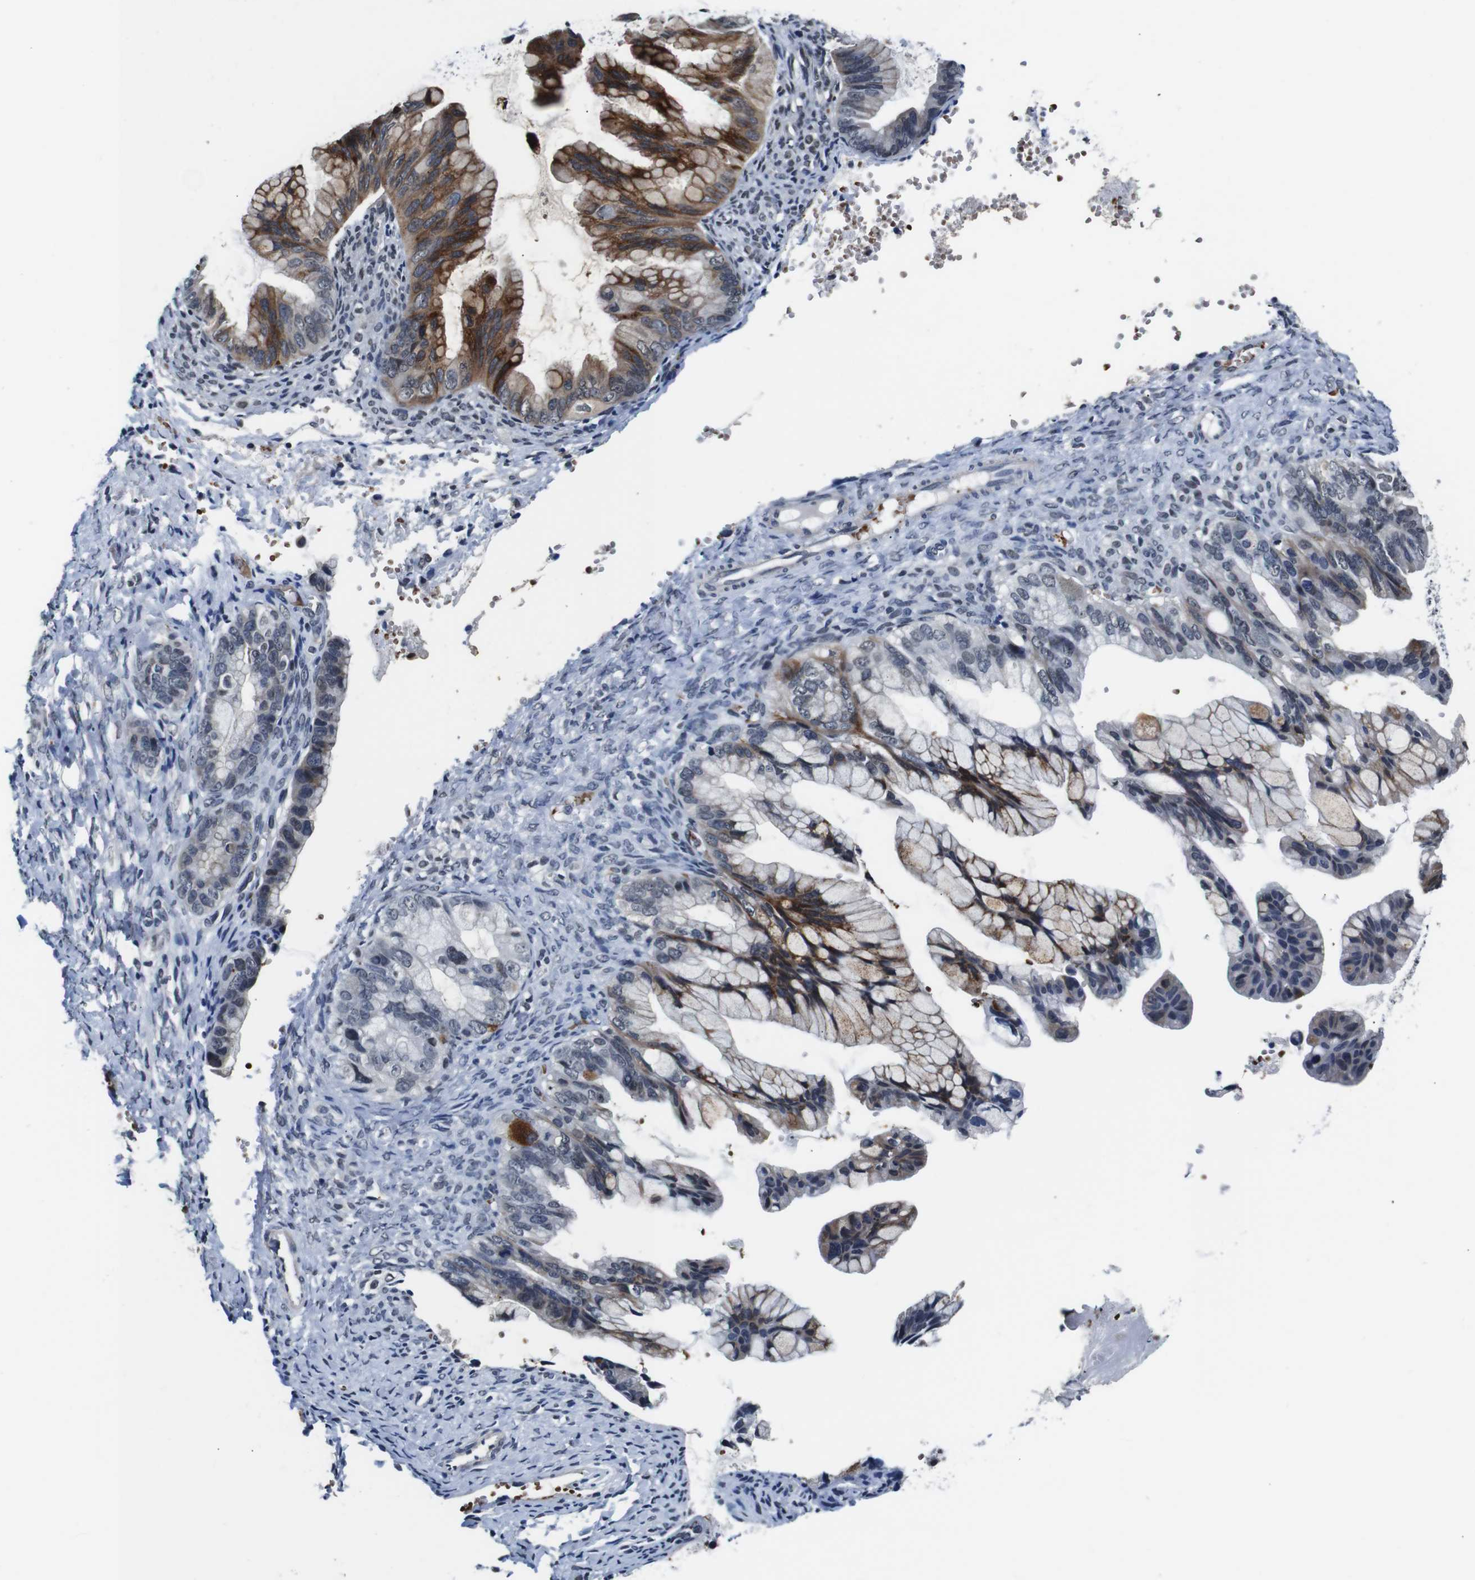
{"staining": {"intensity": "strong", "quantity": "25%-75%", "location": "cytoplasmic/membranous,nuclear"}, "tissue": "ovarian cancer", "cell_type": "Tumor cells", "image_type": "cancer", "snomed": [{"axis": "morphology", "description": "Cystadenocarcinoma, mucinous, NOS"}, {"axis": "topography", "description": "Ovary"}], "caption": "Ovarian mucinous cystadenocarcinoma stained for a protein (brown) exhibits strong cytoplasmic/membranous and nuclear positive positivity in about 25%-75% of tumor cells.", "gene": "ILDR2", "patient": {"sex": "female", "age": 36}}